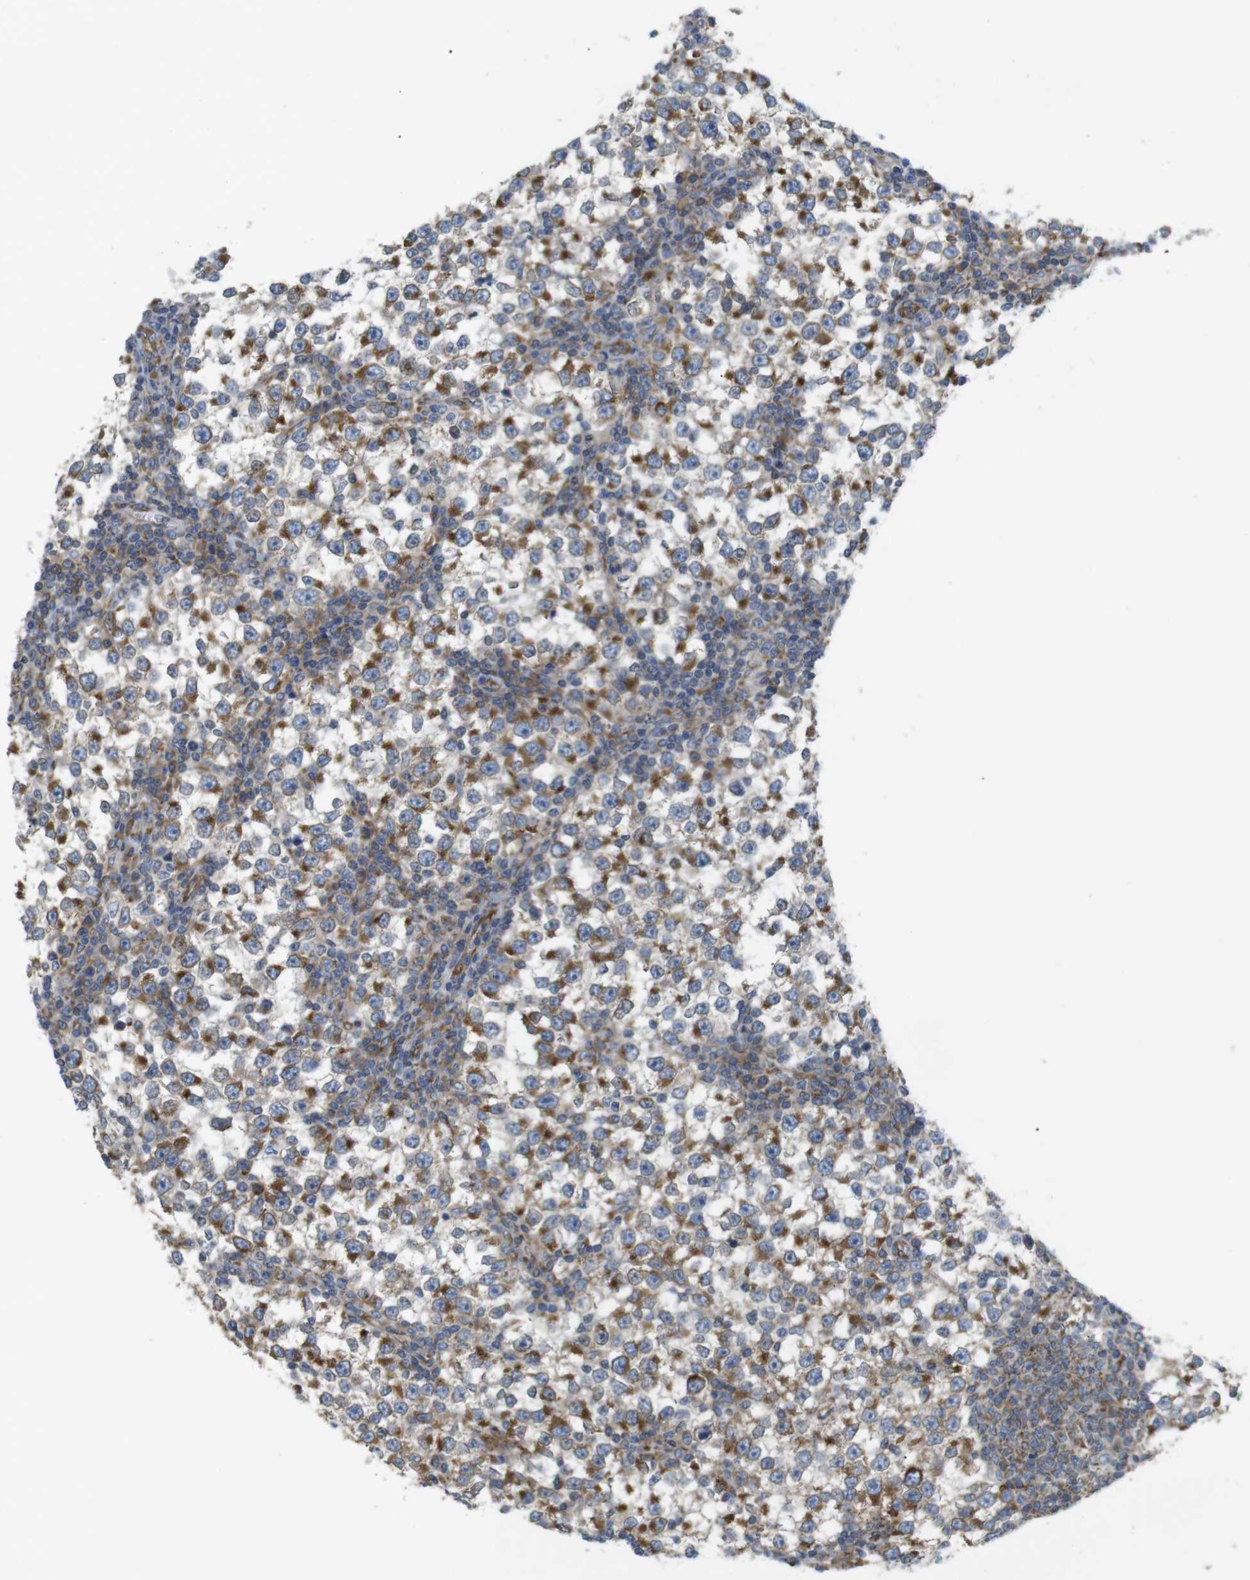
{"staining": {"intensity": "moderate", "quantity": ">75%", "location": "cytoplasmic/membranous"}, "tissue": "testis cancer", "cell_type": "Tumor cells", "image_type": "cancer", "snomed": [{"axis": "morphology", "description": "Seminoma, NOS"}, {"axis": "topography", "description": "Testis"}], "caption": "IHC of seminoma (testis) demonstrates medium levels of moderate cytoplasmic/membranous staining in about >75% of tumor cells.", "gene": "PCNX2", "patient": {"sex": "male", "age": 65}}